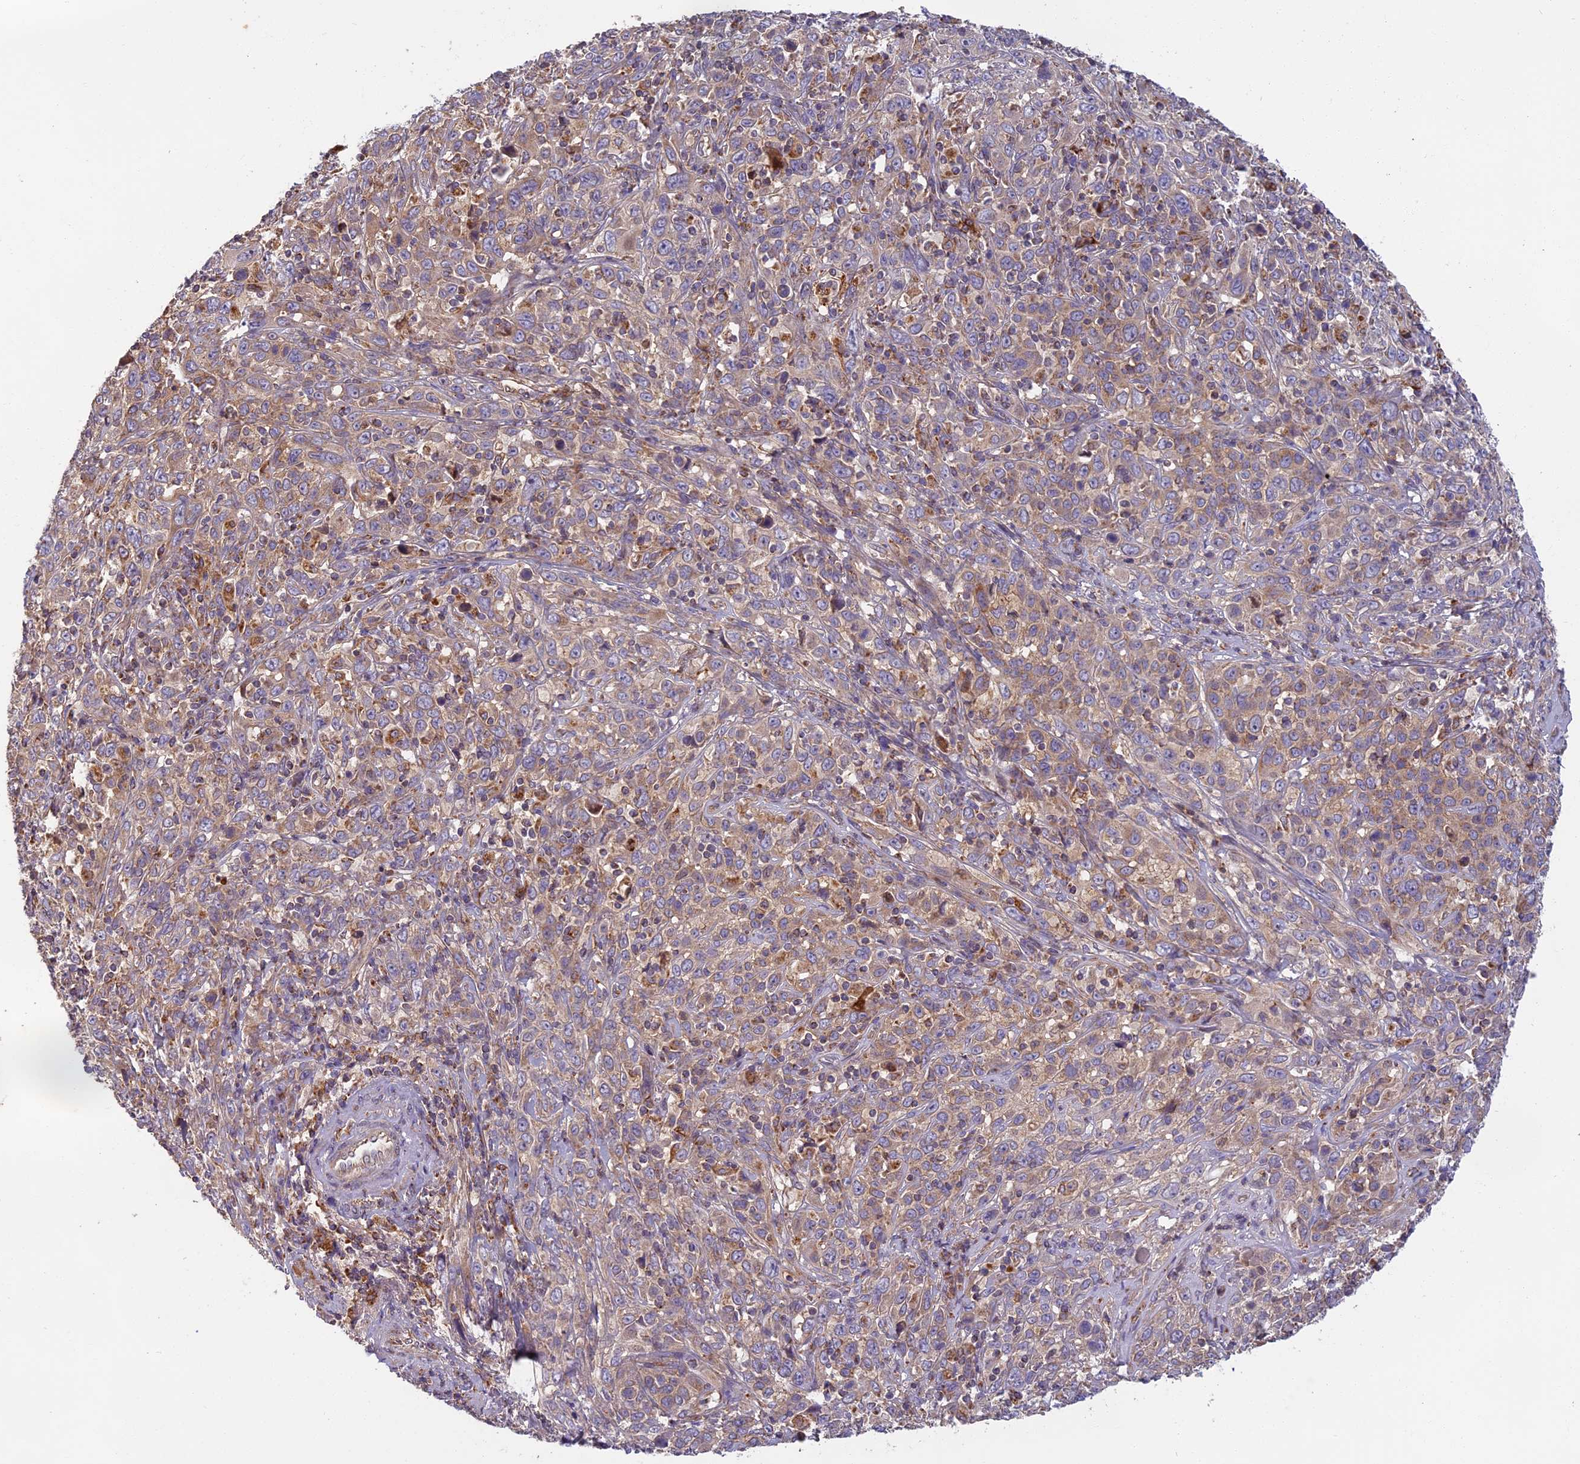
{"staining": {"intensity": "weak", "quantity": "25%-75%", "location": "cytoplasmic/membranous"}, "tissue": "cervical cancer", "cell_type": "Tumor cells", "image_type": "cancer", "snomed": [{"axis": "morphology", "description": "Squamous cell carcinoma, NOS"}, {"axis": "topography", "description": "Cervix"}], "caption": "Immunohistochemistry (IHC) (DAB (3,3'-diaminobenzidine)) staining of squamous cell carcinoma (cervical) exhibits weak cytoplasmic/membranous protein staining in about 25%-75% of tumor cells. (Stains: DAB in brown, nuclei in blue, Microscopy: brightfield microscopy at high magnification).", "gene": "EDAR", "patient": {"sex": "female", "age": 46}}